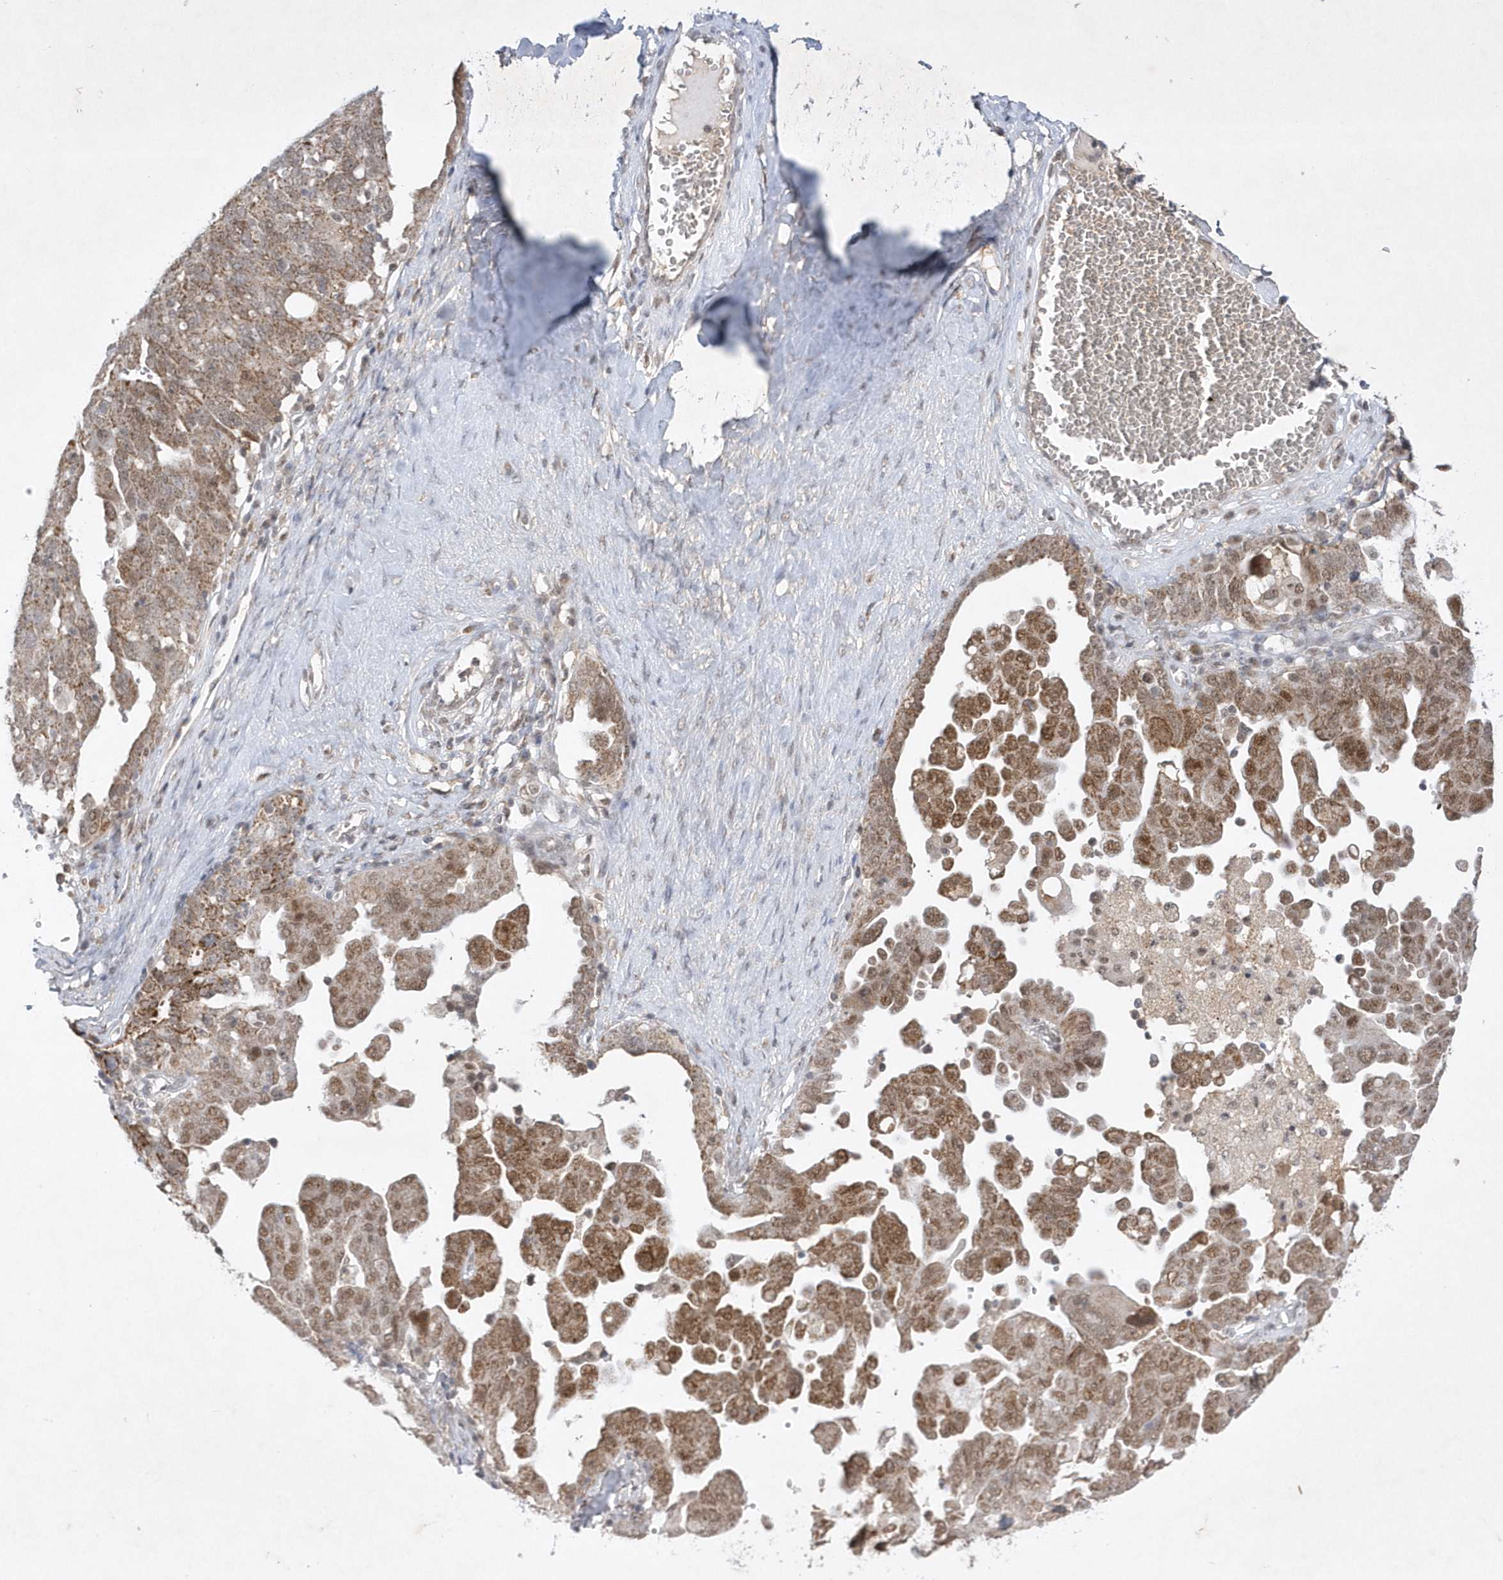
{"staining": {"intensity": "moderate", "quantity": ">75%", "location": "cytoplasmic/membranous,nuclear"}, "tissue": "ovarian cancer", "cell_type": "Tumor cells", "image_type": "cancer", "snomed": [{"axis": "morphology", "description": "Carcinoma, endometroid"}, {"axis": "topography", "description": "Ovary"}], "caption": "The image shows immunohistochemical staining of endometroid carcinoma (ovarian). There is moderate cytoplasmic/membranous and nuclear staining is appreciated in approximately >75% of tumor cells.", "gene": "CPSF3", "patient": {"sex": "female", "age": 62}}